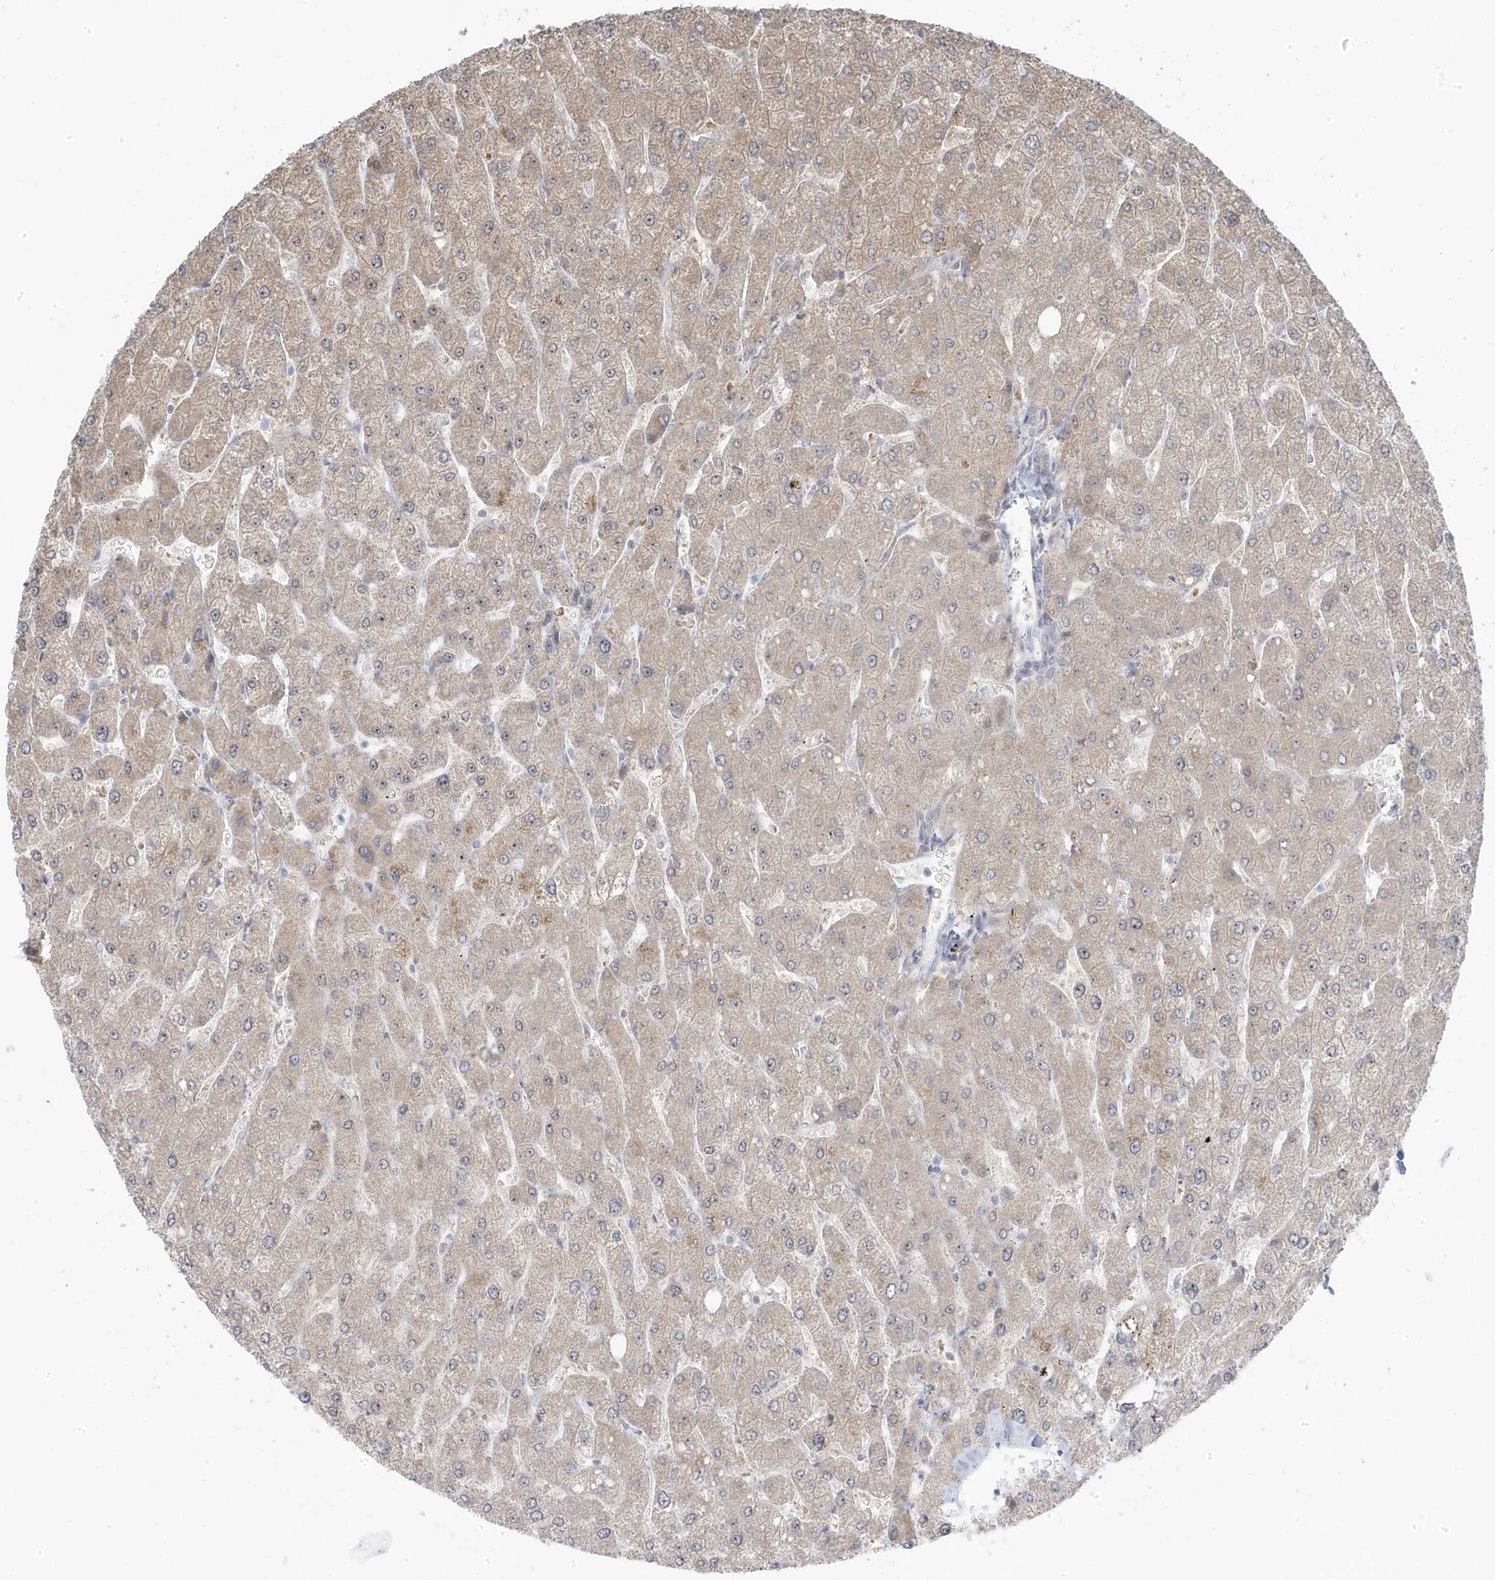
{"staining": {"intensity": "negative", "quantity": "none", "location": "none"}, "tissue": "liver", "cell_type": "Cholangiocytes", "image_type": "normal", "snomed": [{"axis": "morphology", "description": "Normal tissue, NOS"}, {"axis": "topography", "description": "Liver"}], "caption": "Cholangiocytes are negative for protein expression in normal human liver. (DAB (3,3'-diaminobenzidine) immunohistochemistry visualized using brightfield microscopy, high magnification).", "gene": "TSEN15", "patient": {"sex": "male", "age": 55}}